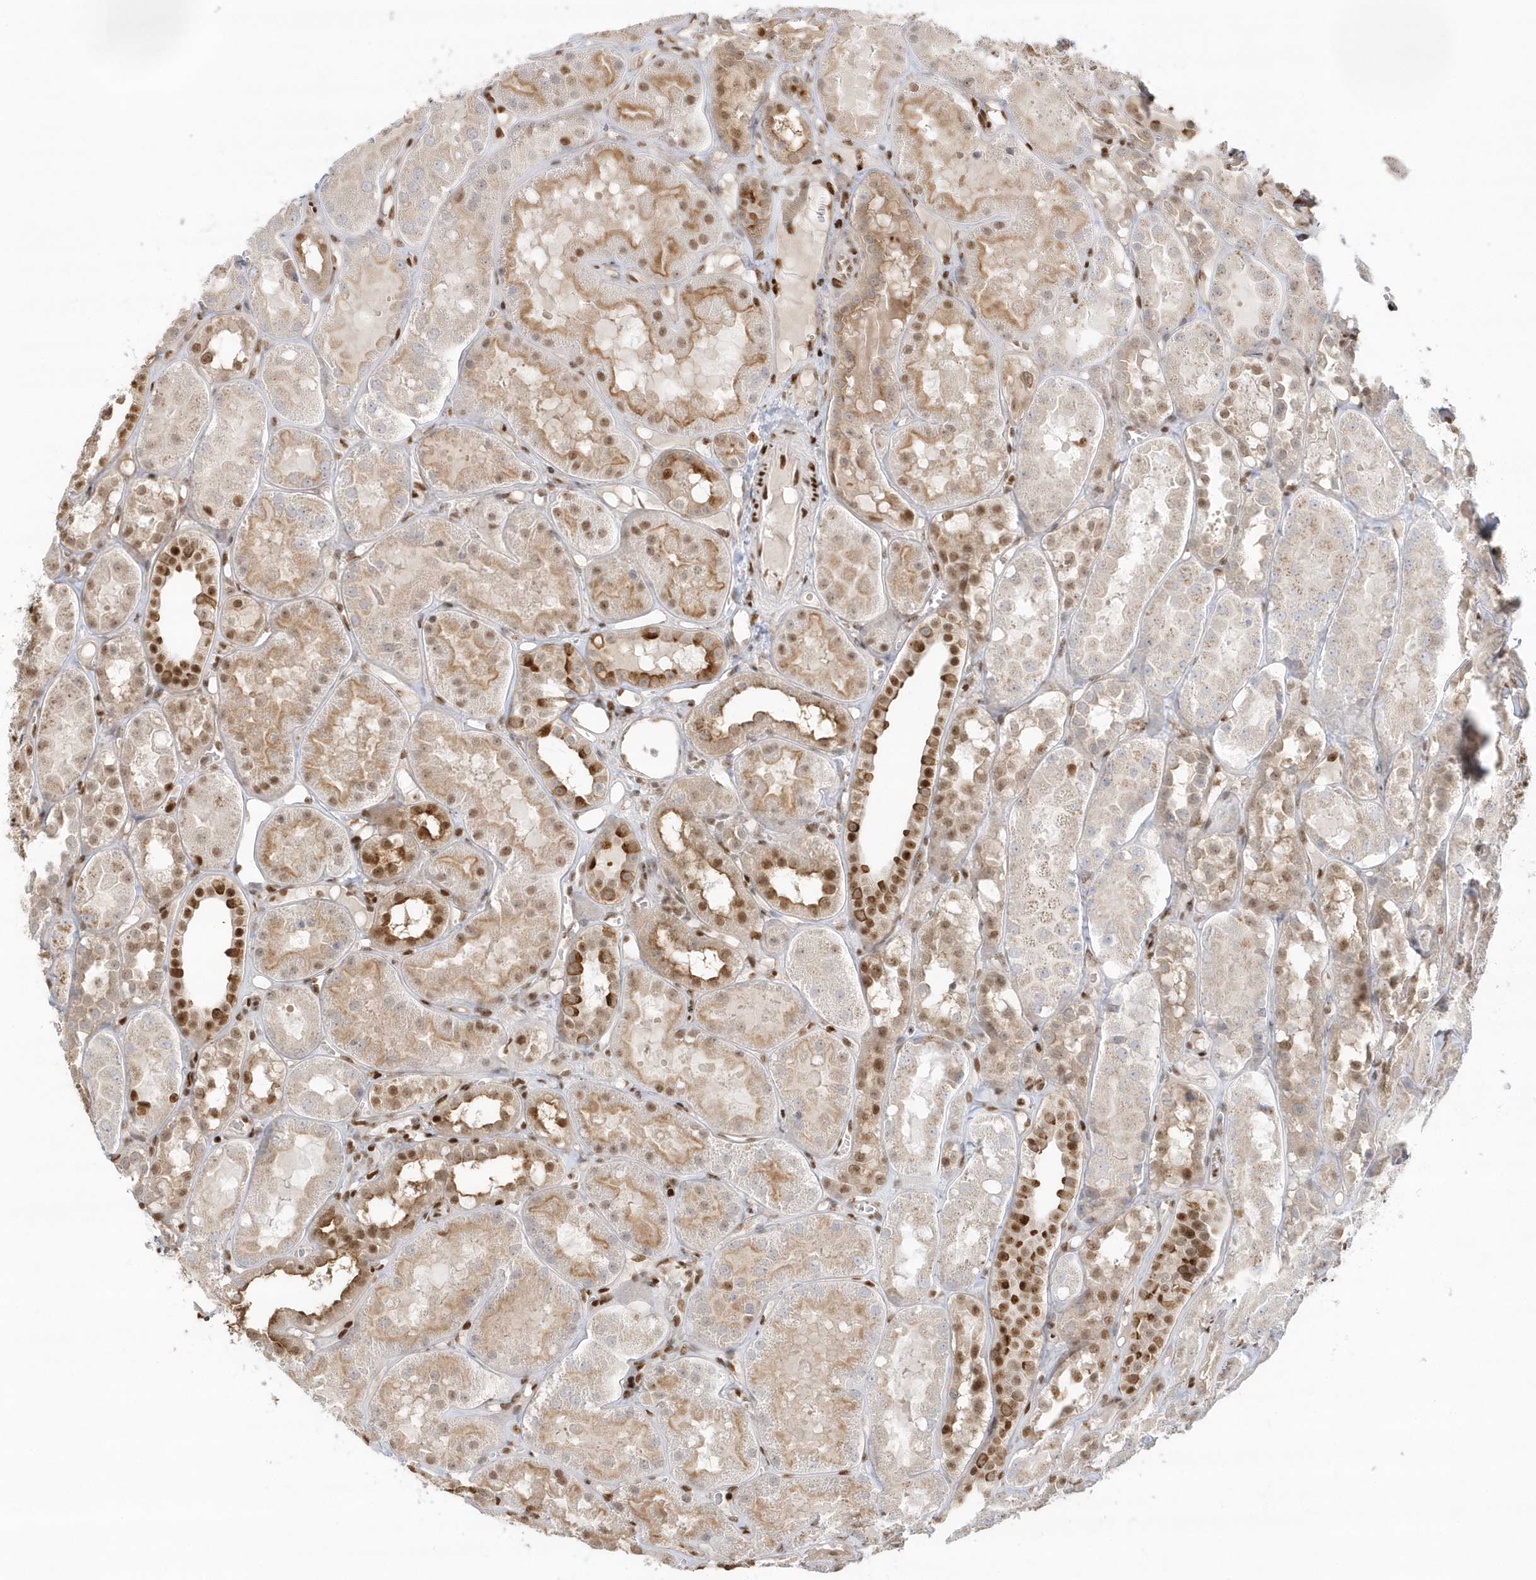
{"staining": {"intensity": "strong", "quantity": "25%-75%", "location": "nuclear"}, "tissue": "kidney", "cell_type": "Cells in glomeruli", "image_type": "normal", "snomed": [{"axis": "morphology", "description": "Normal tissue, NOS"}, {"axis": "topography", "description": "Kidney"}], "caption": "Normal kidney was stained to show a protein in brown. There is high levels of strong nuclear staining in approximately 25%-75% of cells in glomeruli.", "gene": "SUMO2", "patient": {"sex": "male", "age": 16}}